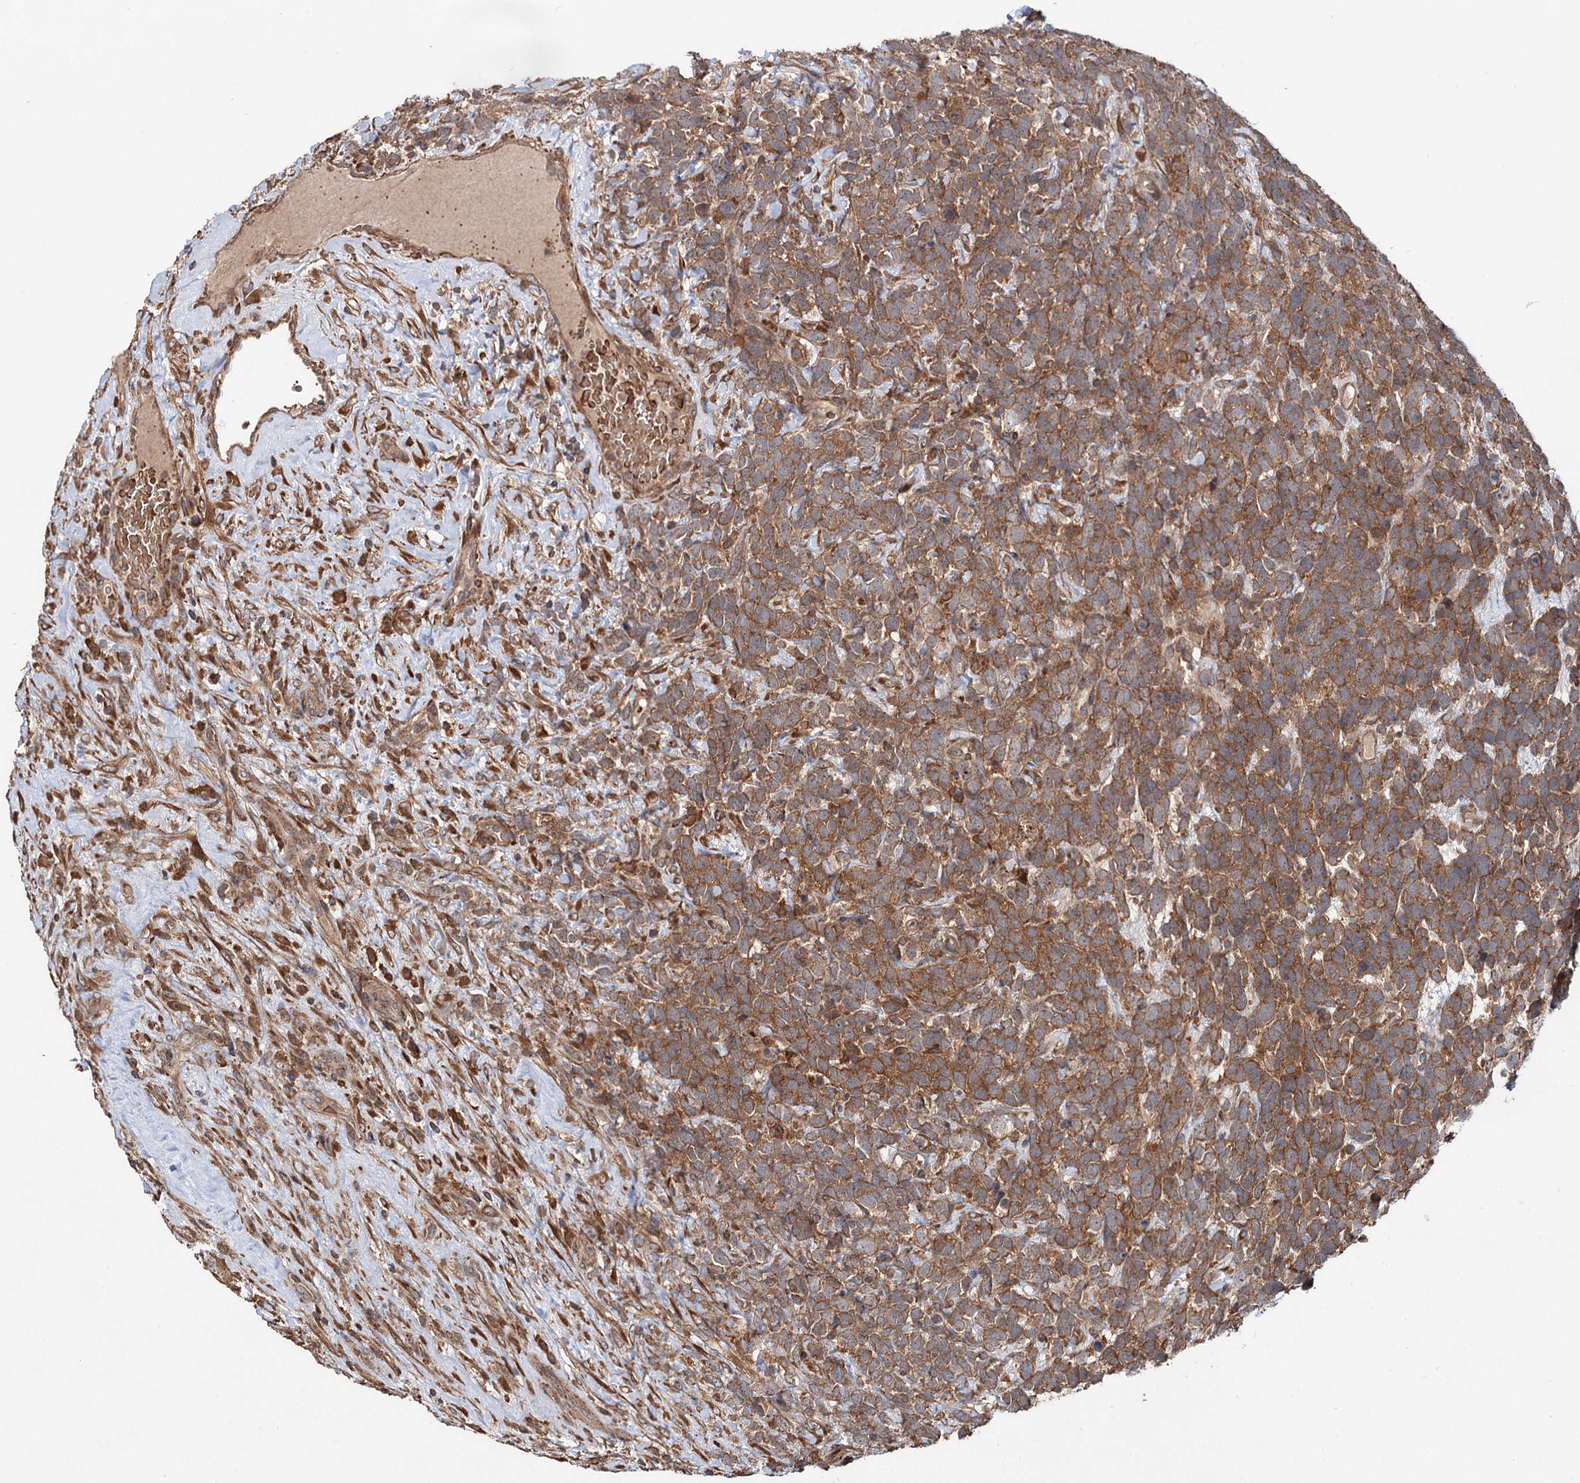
{"staining": {"intensity": "moderate", "quantity": ">75%", "location": "cytoplasmic/membranous"}, "tissue": "urothelial cancer", "cell_type": "Tumor cells", "image_type": "cancer", "snomed": [{"axis": "morphology", "description": "Urothelial carcinoma, High grade"}, {"axis": "topography", "description": "Urinary bladder"}], "caption": "Tumor cells display medium levels of moderate cytoplasmic/membranous staining in about >75% of cells in human urothelial cancer. The staining was performed using DAB, with brown indicating positive protein expression. Nuclei are stained blue with hematoxylin.", "gene": "GRIP1", "patient": {"sex": "female", "age": 82}}